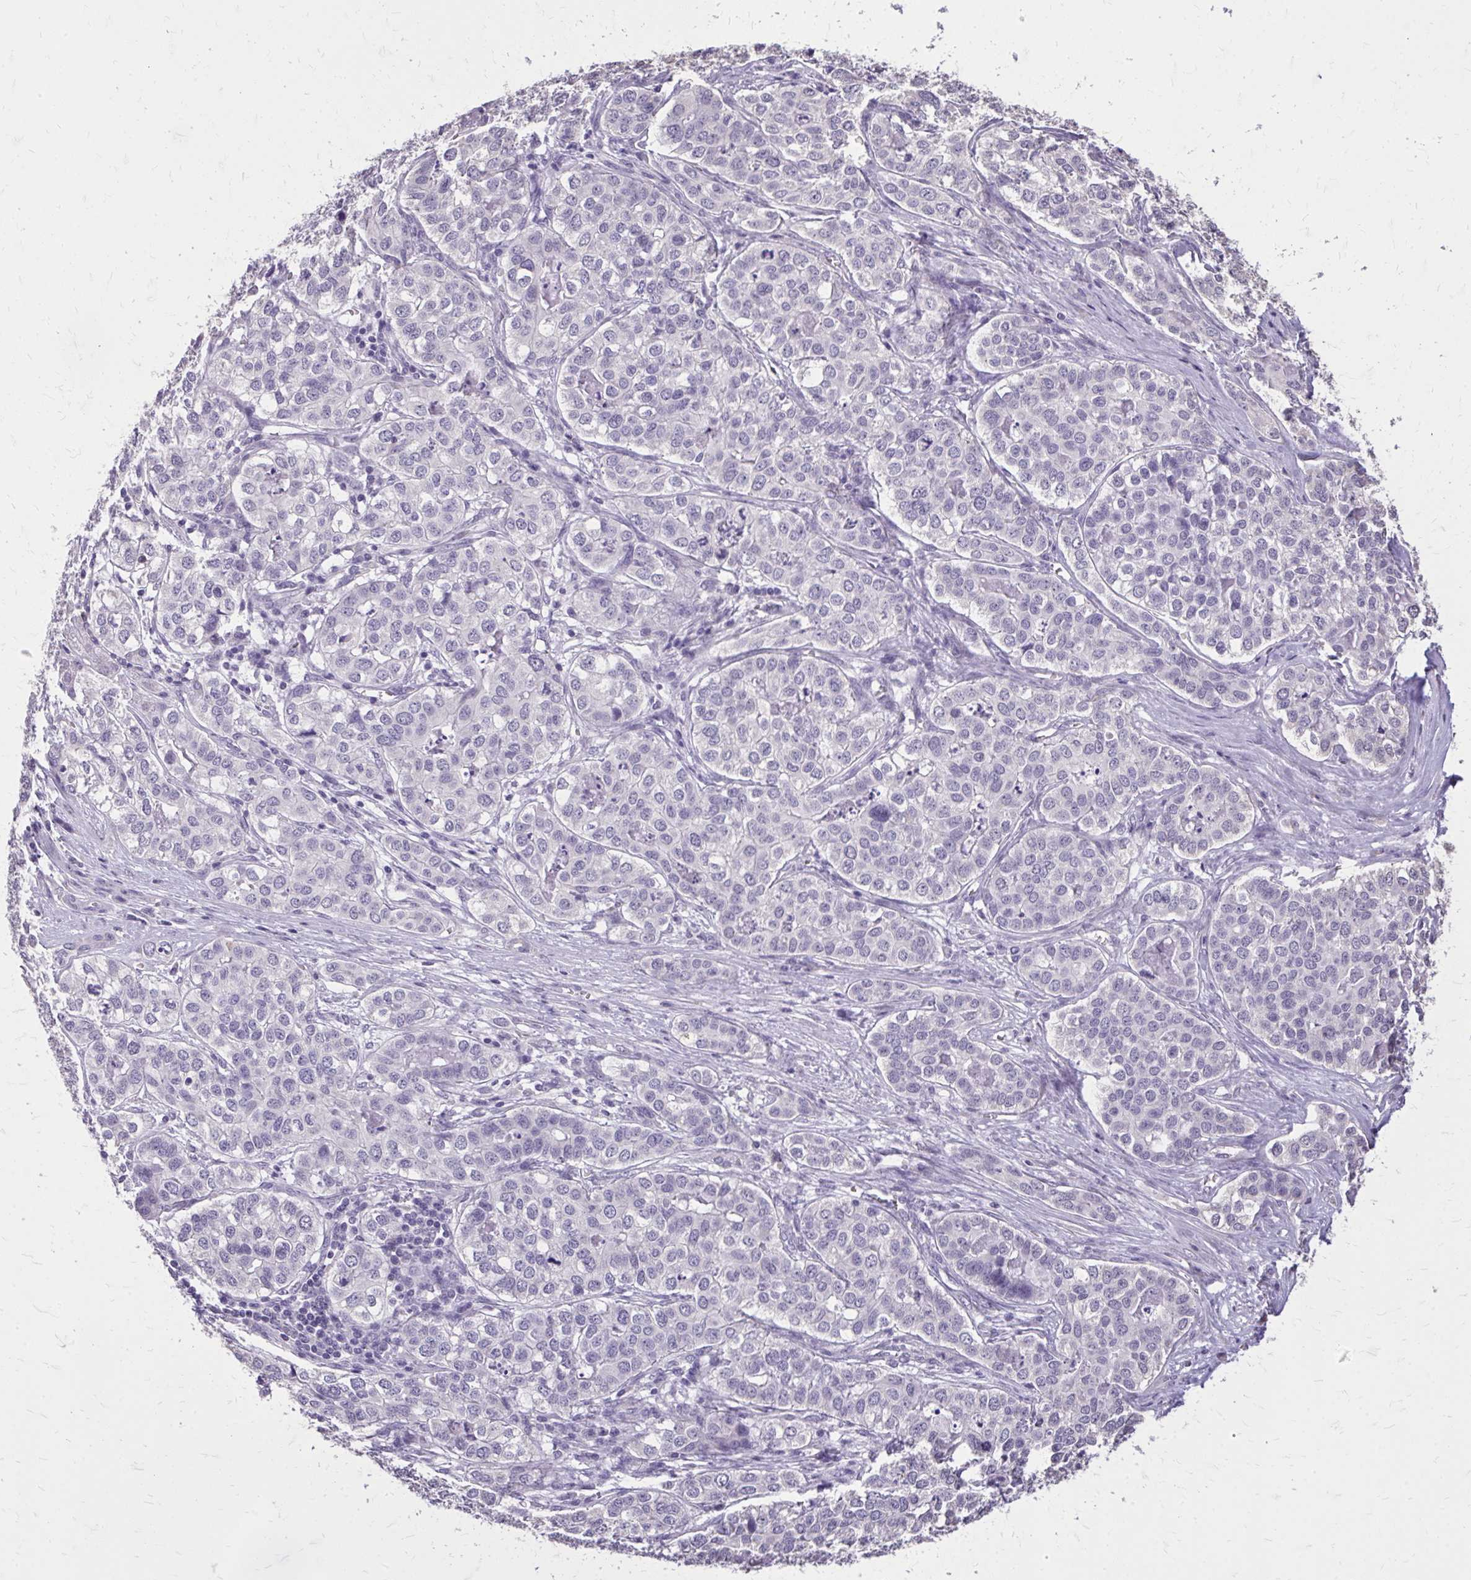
{"staining": {"intensity": "negative", "quantity": "none", "location": "none"}, "tissue": "liver cancer", "cell_type": "Tumor cells", "image_type": "cancer", "snomed": [{"axis": "morphology", "description": "Cholangiocarcinoma"}, {"axis": "topography", "description": "Liver"}], "caption": "Liver cancer was stained to show a protein in brown. There is no significant staining in tumor cells.", "gene": "AKAP5", "patient": {"sex": "male", "age": 56}}